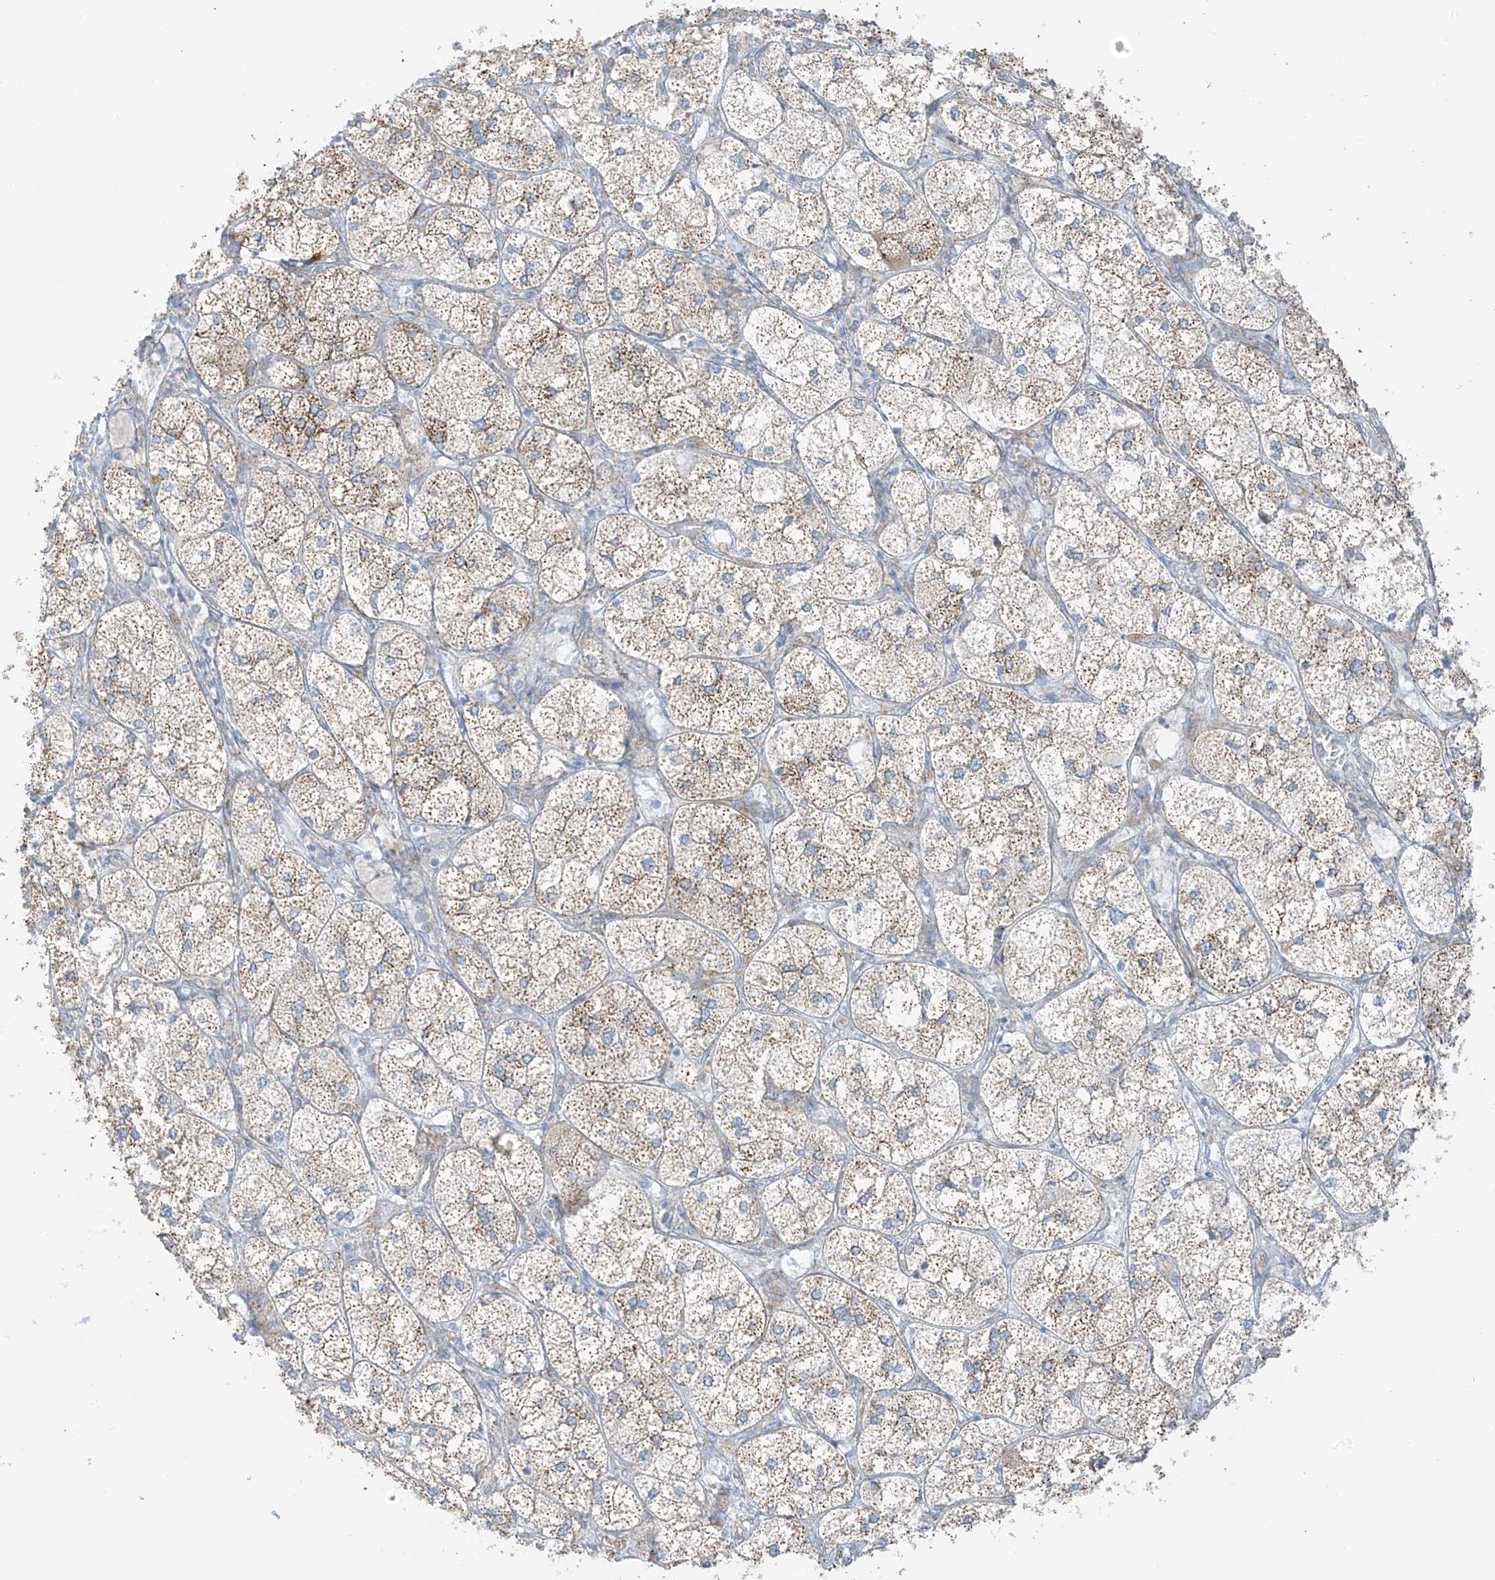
{"staining": {"intensity": "moderate", "quantity": "25%-75%", "location": "cytoplasmic/membranous"}, "tissue": "adrenal gland", "cell_type": "Glandular cells", "image_type": "normal", "snomed": [{"axis": "morphology", "description": "Normal tissue, NOS"}, {"axis": "topography", "description": "Adrenal gland"}], "caption": "An IHC photomicrograph of benign tissue is shown. Protein staining in brown shows moderate cytoplasmic/membranous positivity in adrenal gland within glandular cells.", "gene": "LRRC59", "patient": {"sex": "female", "age": 61}}